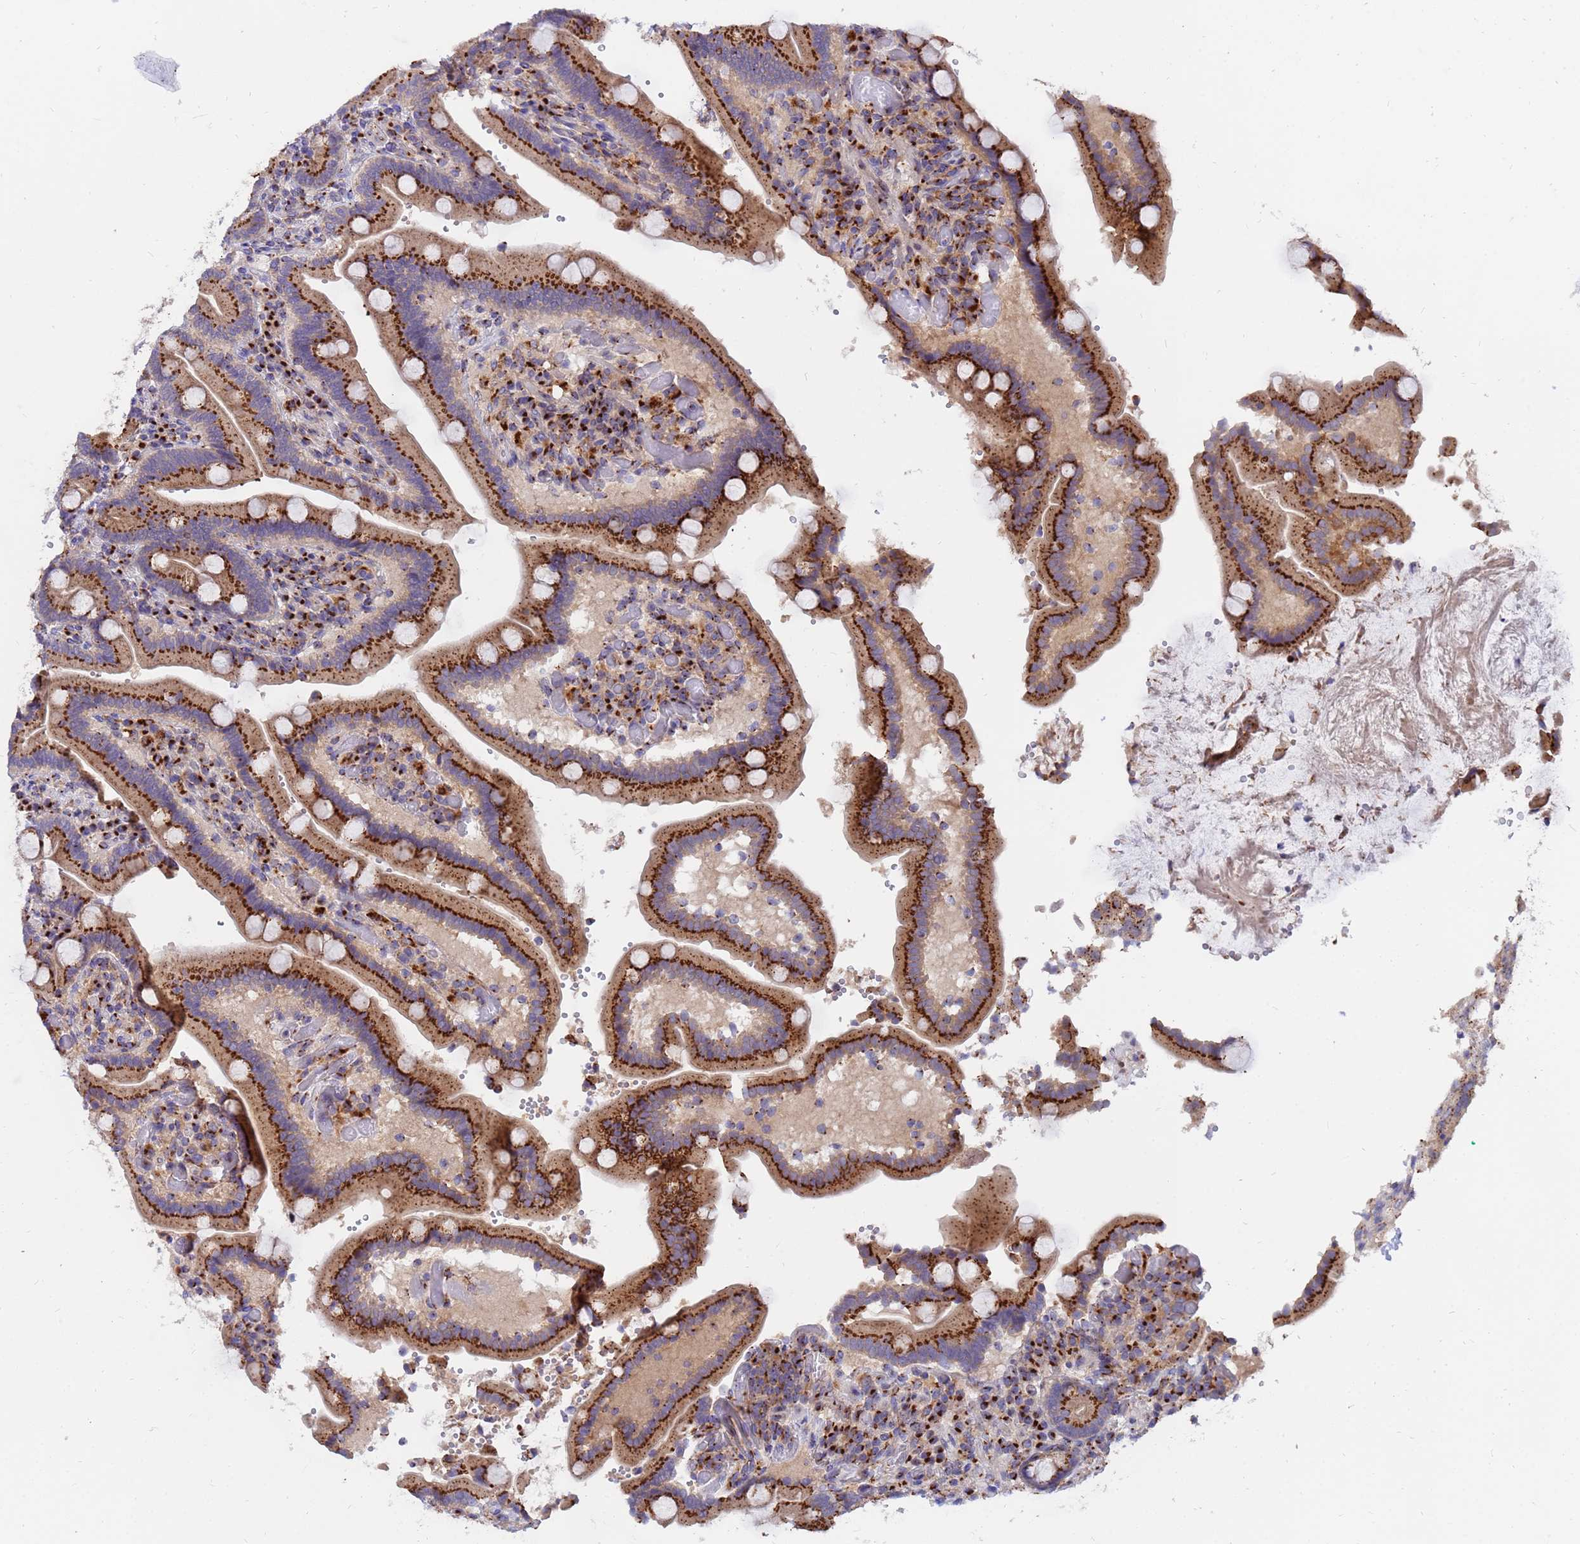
{"staining": {"intensity": "strong", "quantity": ">75%", "location": "cytoplasmic/membranous"}, "tissue": "duodenum", "cell_type": "Glandular cells", "image_type": "normal", "snomed": [{"axis": "morphology", "description": "Normal tissue, NOS"}, {"axis": "topography", "description": "Duodenum"}], "caption": "Immunohistochemistry histopathology image of benign duodenum: human duodenum stained using immunohistochemistry demonstrates high levels of strong protein expression localized specifically in the cytoplasmic/membranous of glandular cells, appearing as a cytoplasmic/membranous brown color.", "gene": "HPS3", "patient": {"sex": "female", "age": 62}}